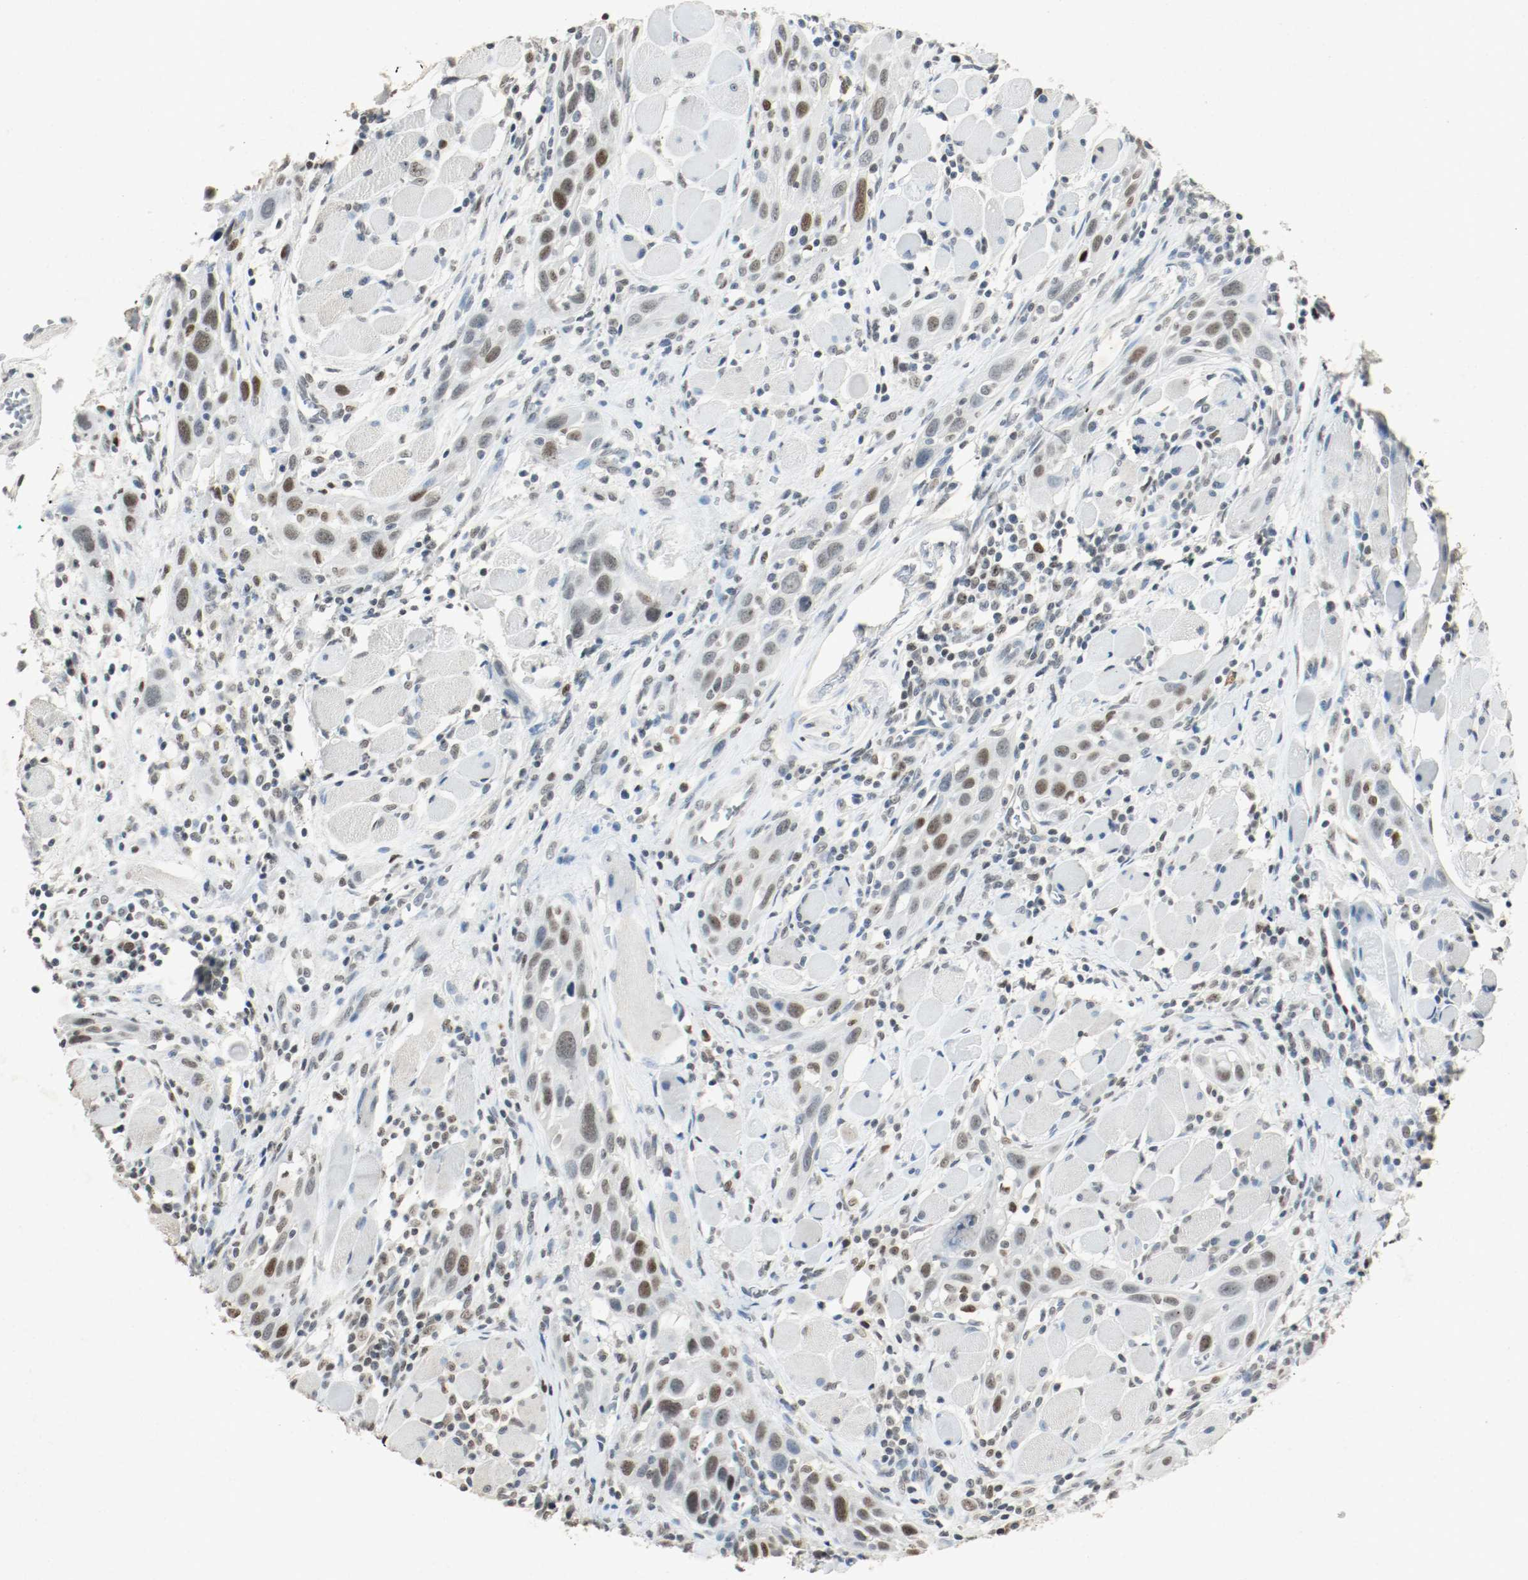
{"staining": {"intensity": "moderate", "quantity": ">75%", "location": "nuclear"}, "tissue": "head and neck cancer", "cell_type": "Tumor cells", "image_type": "cancer", "snomed": [{"axis": "morphology", "description": "Squamous cell carcinoma, NOS"}, {"axis": "topography", "description": "Oral tissue"}, {"axis": "topography", "description": "Head-Neck"}], "caption": "Squamous cell carcinoma (head and neck) stained with IHC demonstrates moderate nuclear staining in approximately >75% of tumor cells.", "gene": "DNMT1", "patient": {"sex": "female", "age": 50}}